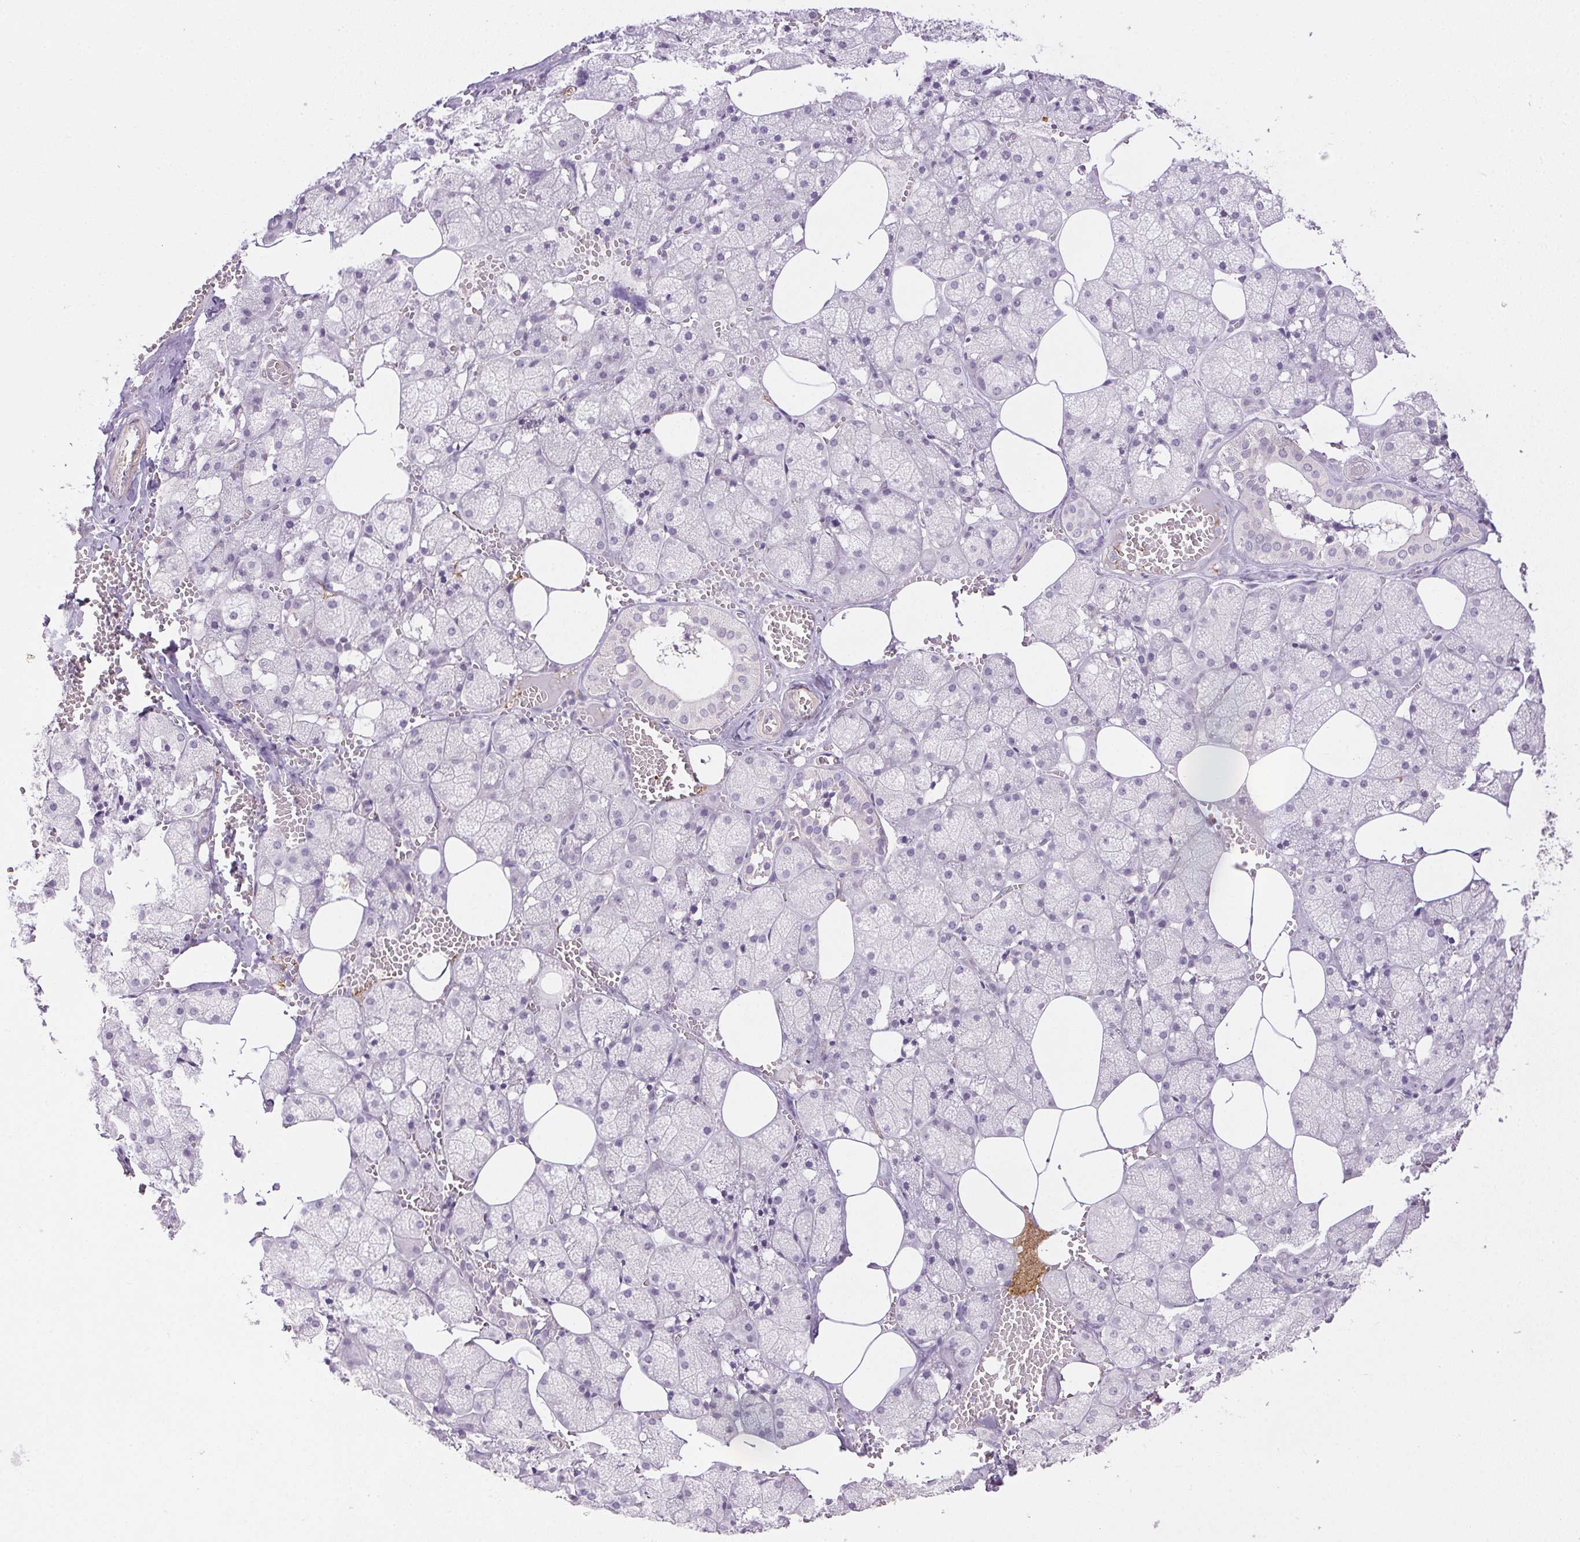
{"staining": {"intensity": "negative", "quantity": "none", "location": "none"}, "tissue": "salivary gland", "cell_type": "Glandular cells", "image_type": "normal", "snomed": [{"axis": "morphology", "description": "Normal tissue, NOS"}, {"axis": "topography", "description": "Salivary gland"}, {"axis": "topography", "description": "Peripheral nerve tissue"}], "caption": "Photomicrograph shows no significant protein expression in glandular cells of benign salivary gland. (DAB immunohistochemistry visualized using brightfield microscopy, high magnification).", "gene": "PRL", "patient": {"sex": "male", "age": 38}}